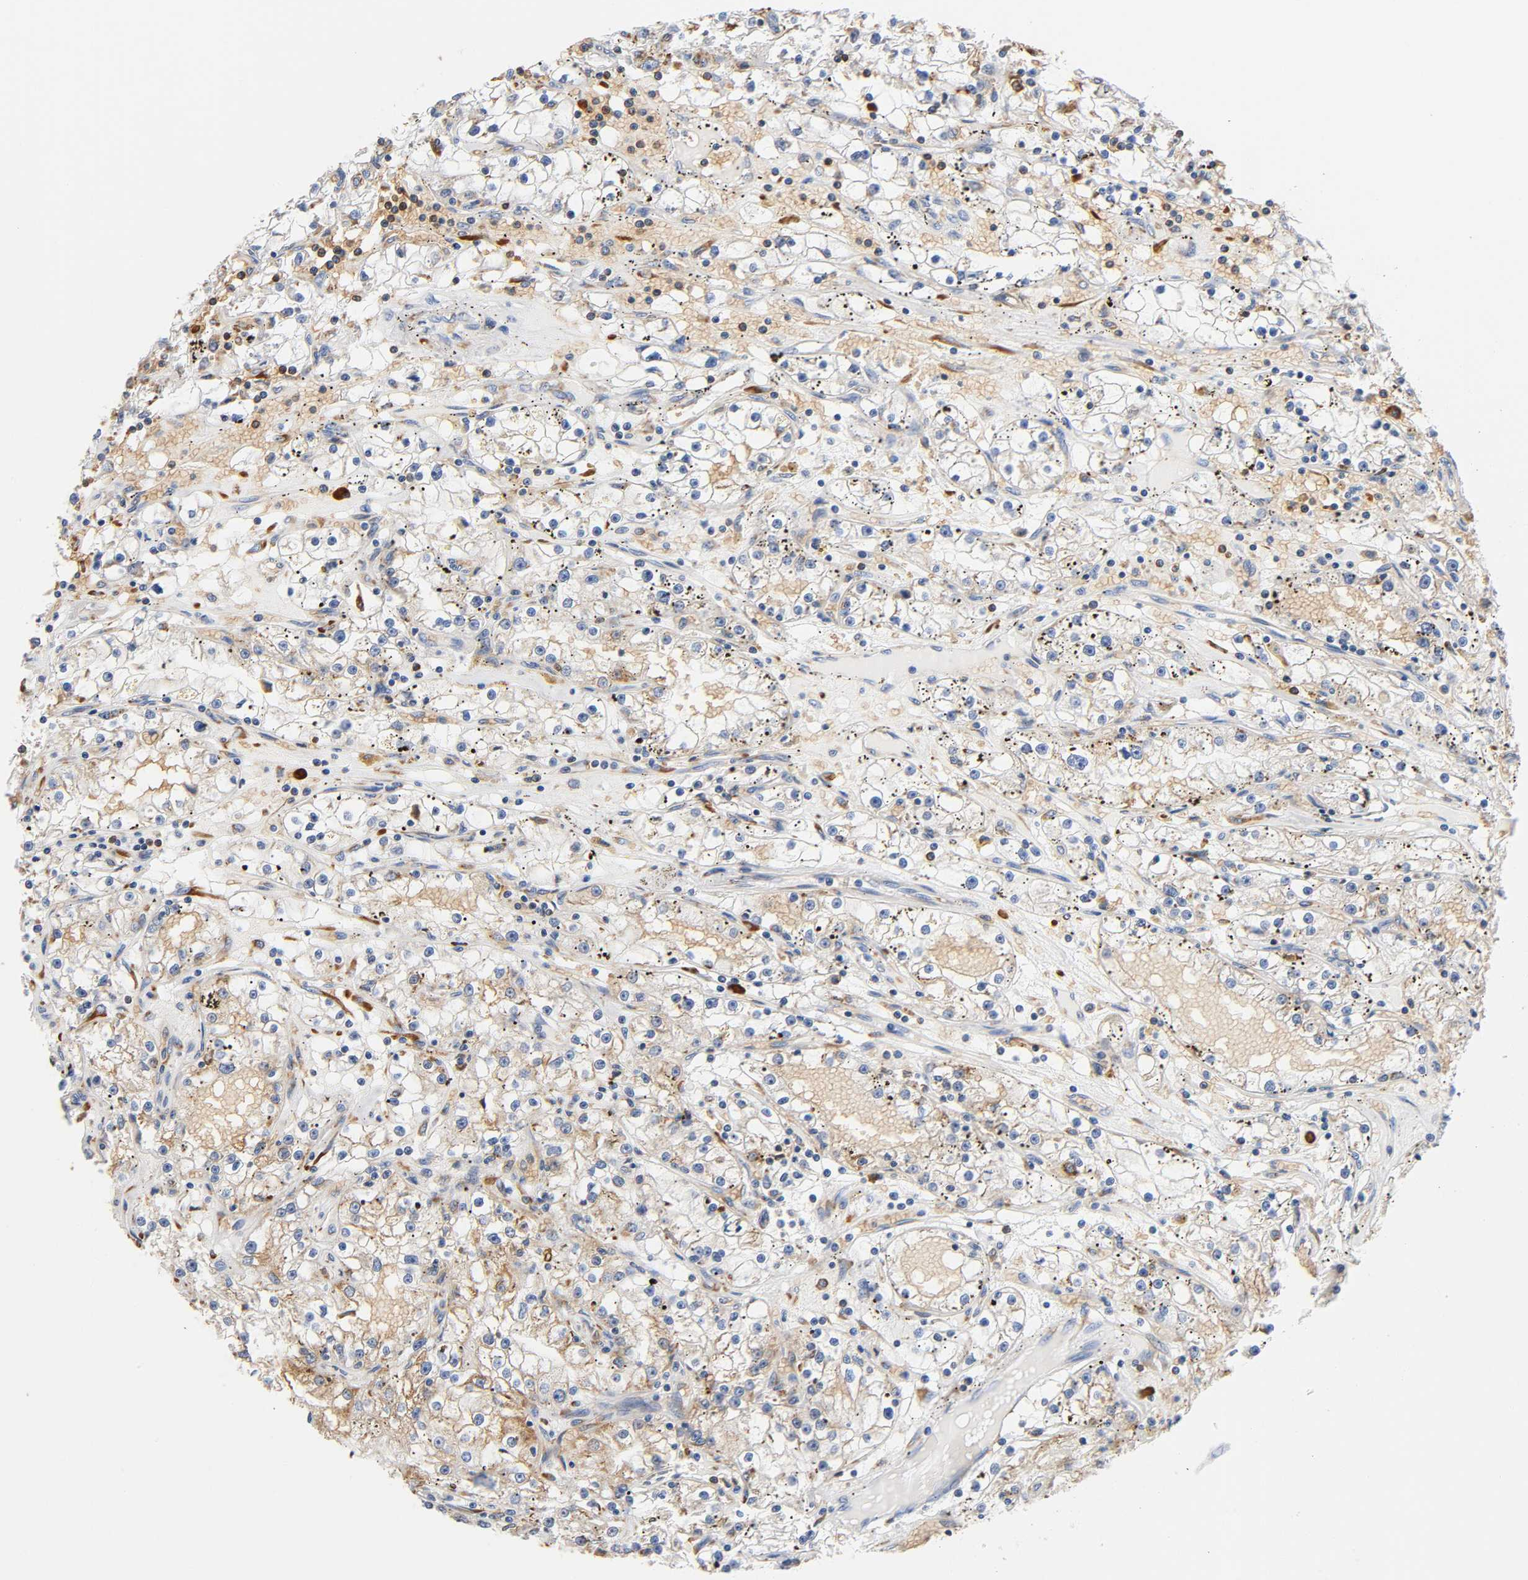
{"staining": {"intensity": "weak", "quantity": "<25%", "location": "cytoplasmic/membranous"}, "tissue": "renal cancer", "cell_type": "Tumor cells", "image_type": "cancer", "snomed": [{"axis": "morphology", "description": "Adenocarcinoma, NOS"}, {"axis": "topography", "description": "Kidney"}], "caption": "Renal adenocarcinoma was stained to show a protein in brown. There is no significant positivity in tumor cells.", "gene": "UCKL1", "patient": {"sex": "male", "age": 56}}